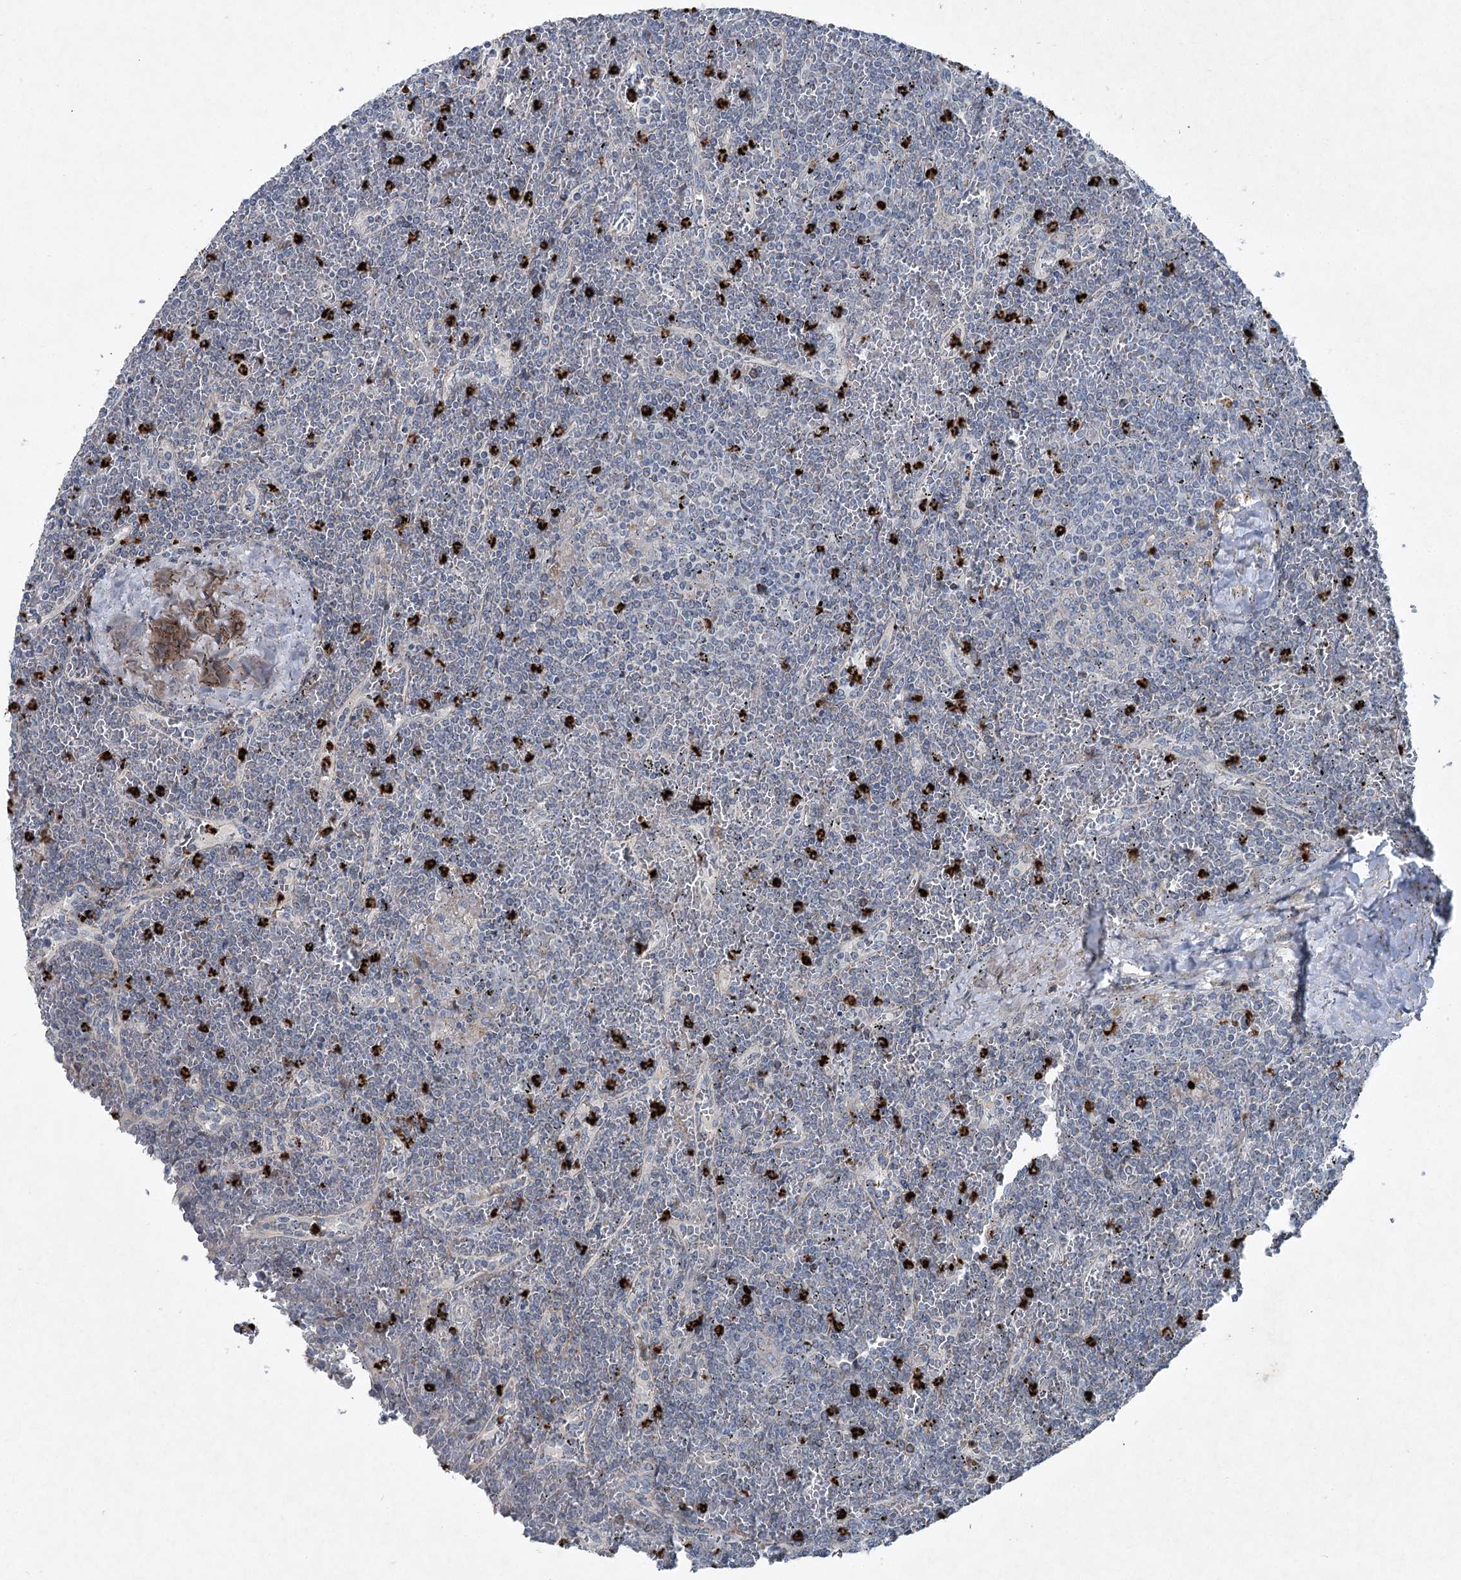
{"staining": {"intensity": "negative", "quantity": "none", "location": "none"}, "tissue": "lymphoma", "cell_type": "Tumor cells", "image_type": "cancer", "snomed": [{"axis": "morphology", "description": "Malignant lymphoma, non-Hodgkin's type, Low grade"}, {"axis": "topography", "description": "Spleen"}], "caption": "Tumor cells are negative for brown protein staining in malignant lymphoma, non-Hodgkin's type (low-grade).", "gene": "PLA2G12A", "patient": {"sex": "female", "age": 19}}